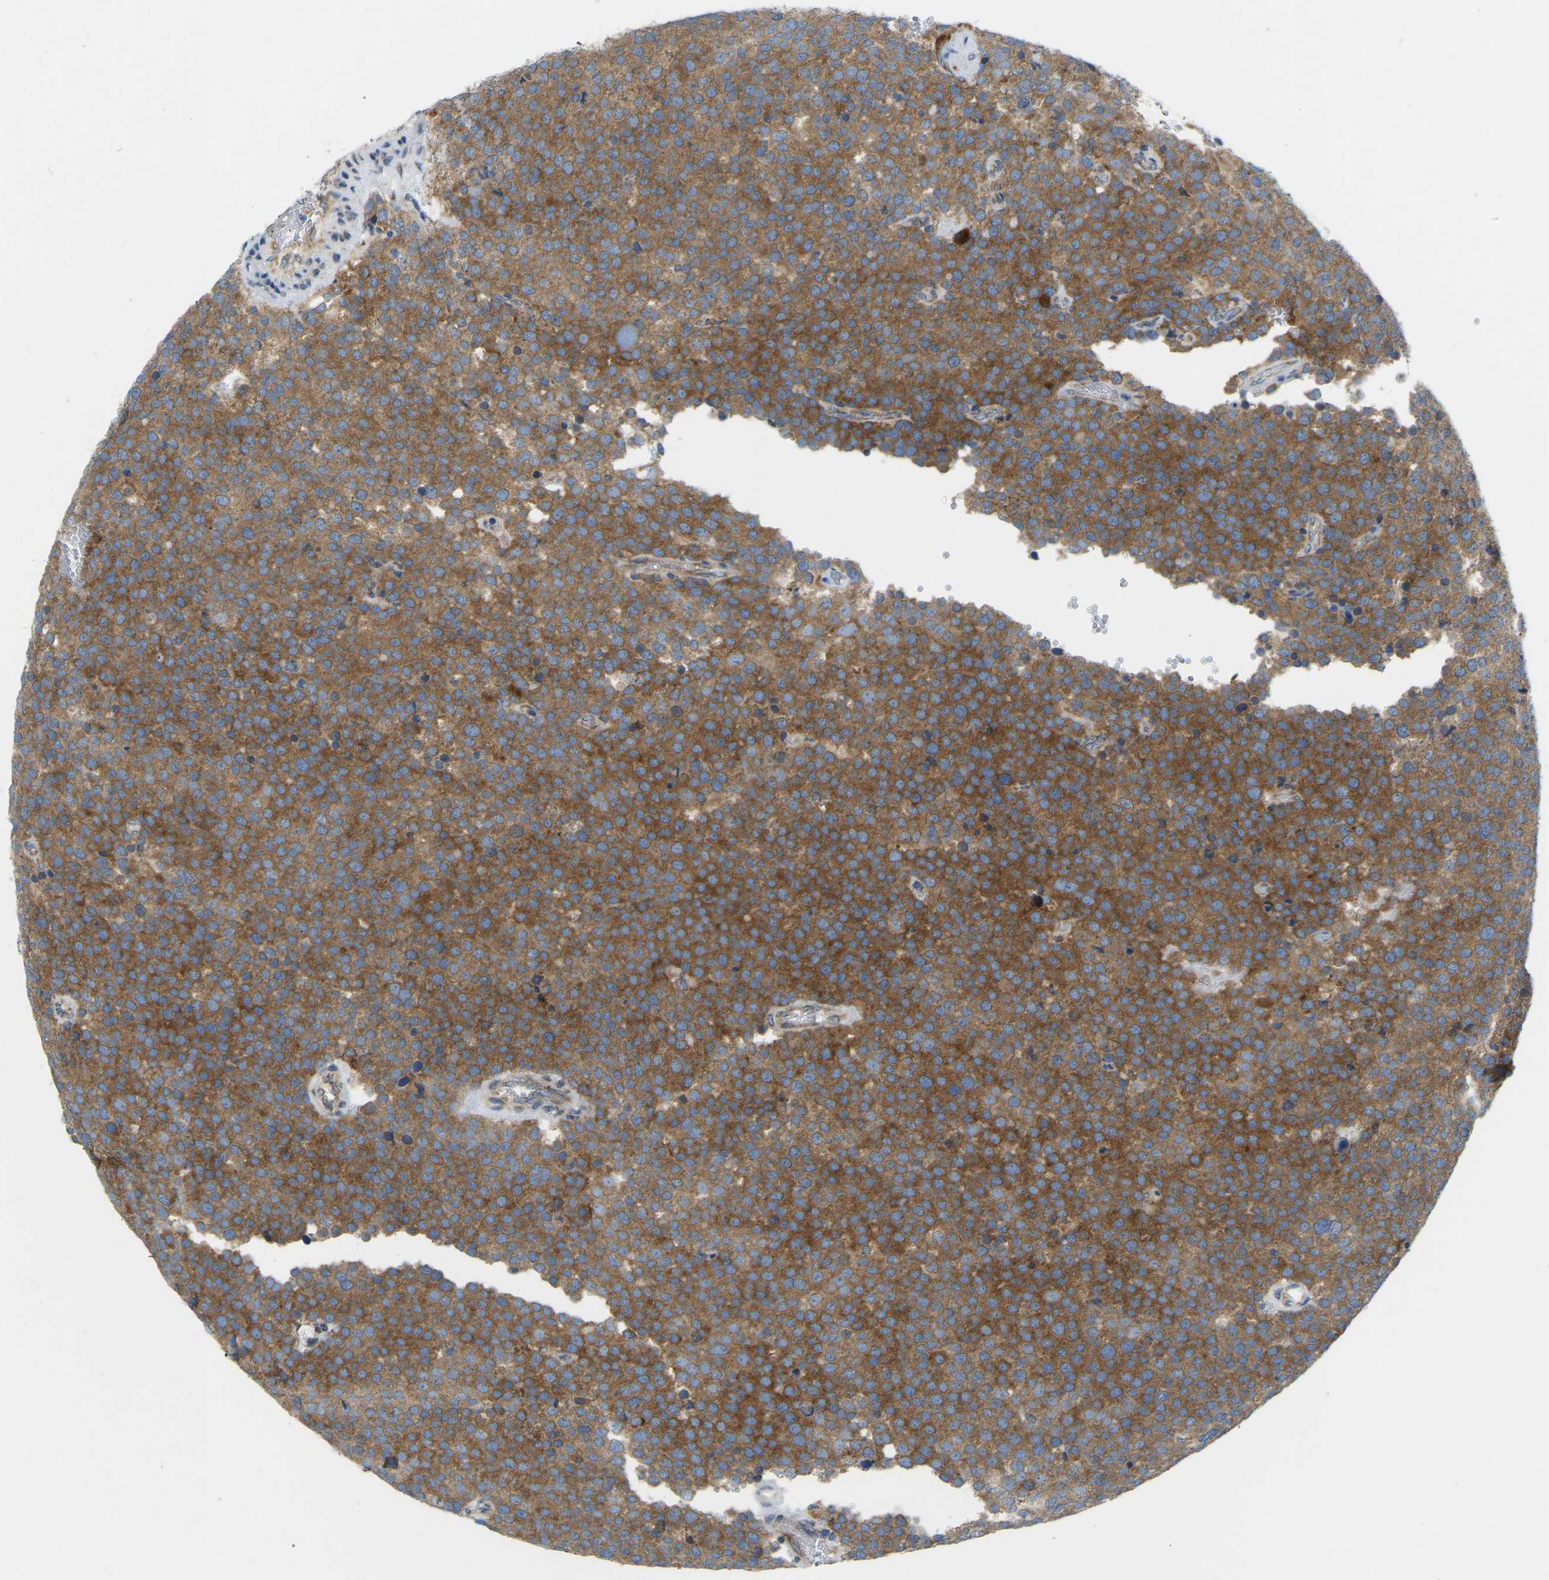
{"staining": {"intensity": "moderate", "quantity": ">75%", "location": "cytoplasmic/membranous"}, "tissue": "testis cancer", "cell_type": "Tumor cells", "image_type": "cancer", "snomed": [{"axis": "morphology", "description": "Normal tissue, NOS"}, {"axis": "morphology", "description": "Seminoma, NOS"}, {"axis": "topography", "description": "Testis"}], "caption": "Protein expression analysis of human testis cancer (seminoma) reveals moderate cytoplasmic/membranous staining in about >75% of tumor cells.", "gene": "SND1", "patient": {"sex": "male", "age": 71}}